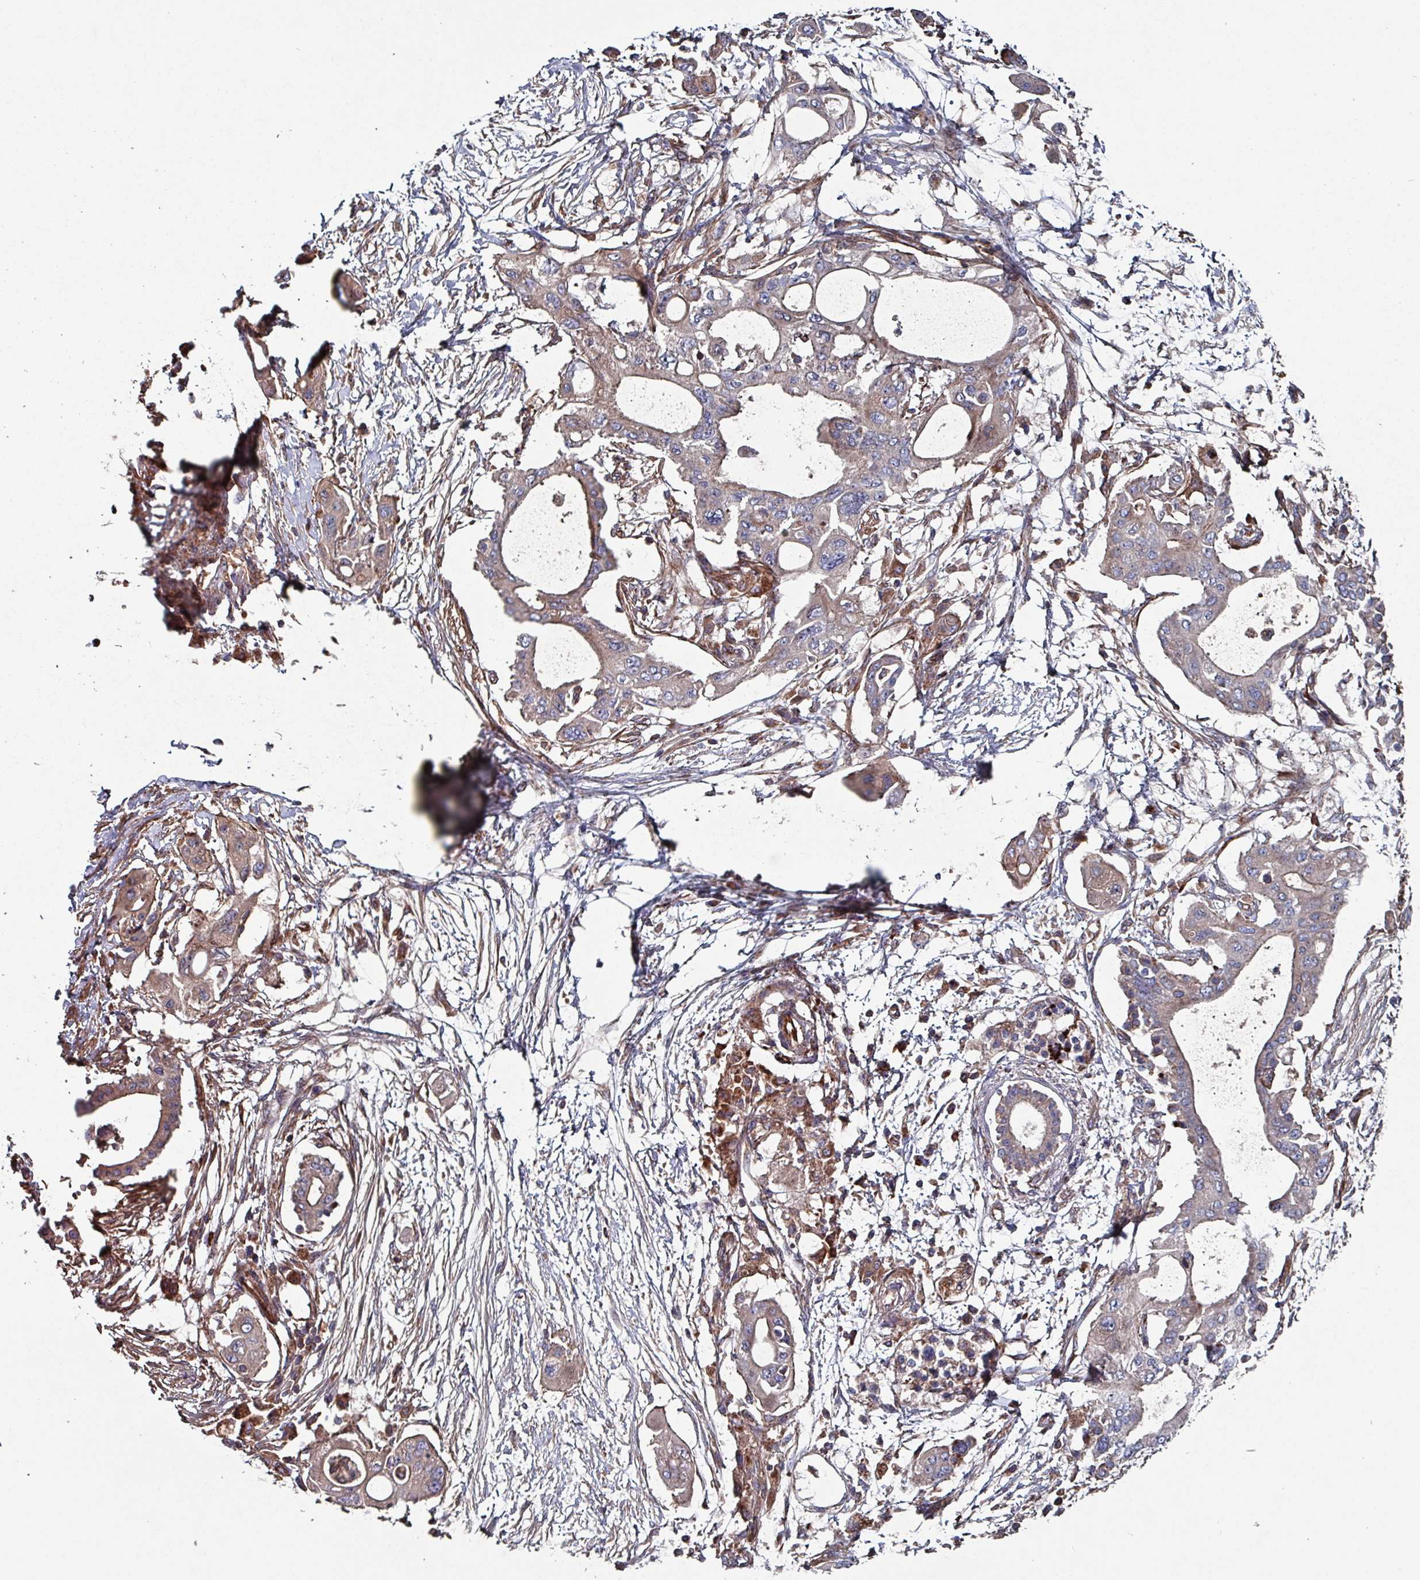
{"staining": {"intensity": "moderate", "quantity": "<25%", "location": "cytoplasmic/membranous"}, "tissue": "pancreatic cancer", "cell_type": "Tumor cells", "image_type": "cancer", "snomed": [{"axis": "morphology", "description": "Adenocarcinoma, NOS"}, {"axis": "topography", "description": "Pancreas"}], "caption": "Pancreatic cancer (adenocarcinoma) stained for a protein demonstrates moderate cytoplasmic/membranous positivity in tumor cells.", "gene": "ANO10", "patient": {"sex": "male", "age": 68}}